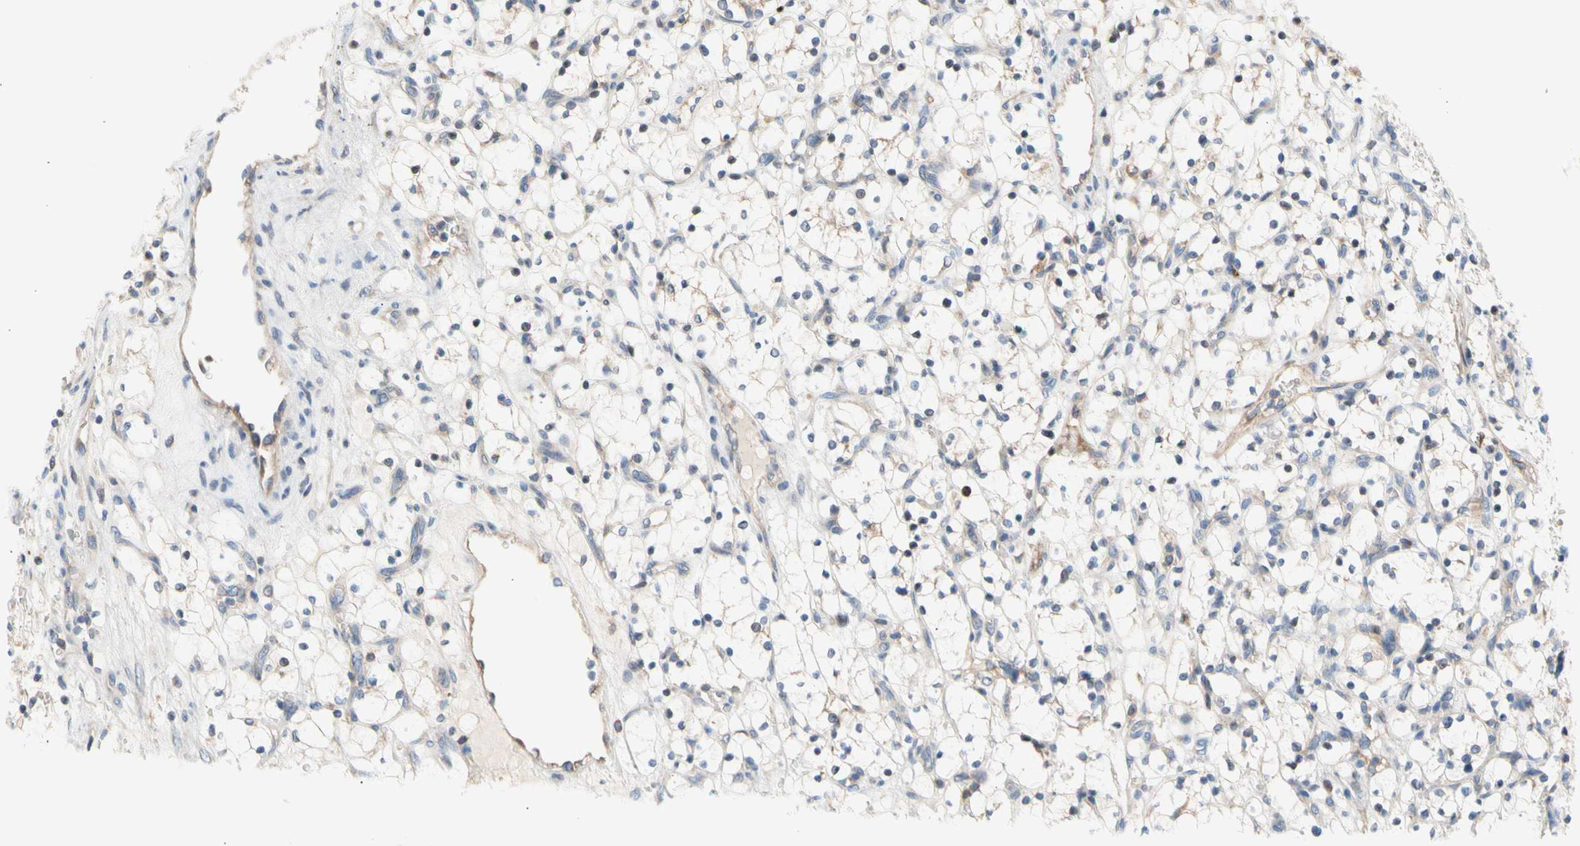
{"staining": {"intensity": "negative", "quantity": "none", "location": "none"}, "tissue": "renal cancer", "cell_type": "Tumor cells", "image_type": "cancer", "snomed": [{"axis": "morphology", "description": "Adenocarcinoma, NOS"}, {"axis": "topography", "description": "Kidney"}], "caption": "Photomicrograph shows no significant protein expression in tumor cells of renal adenocarcinoma.", "gene": "MAP3K3", "patient": {"sex": "female", "age": 69}}